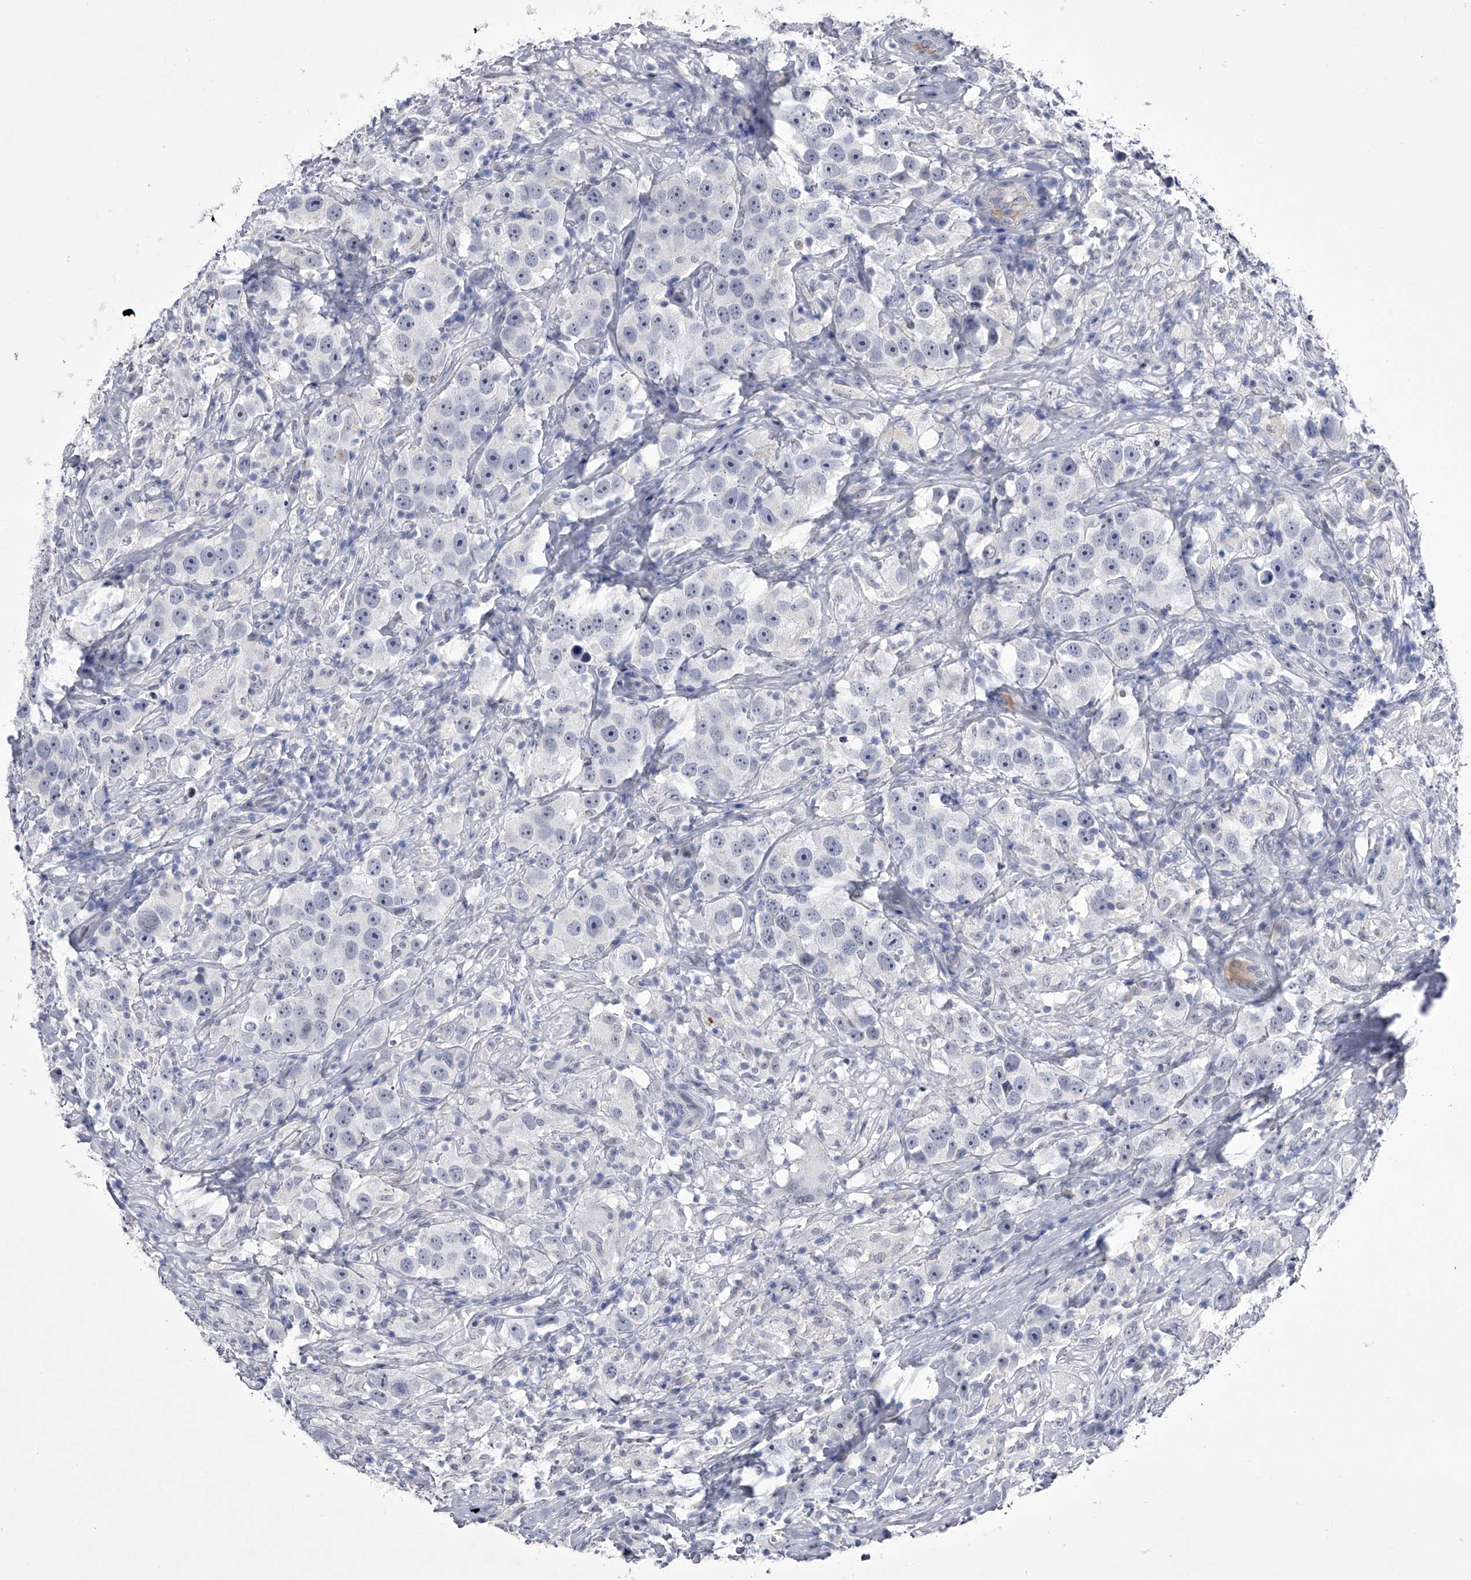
{"staining": {"intensity": "negative", "quantity": "none", "location": "none"}, "tissue": "testis cancer", "cell_type": "Tumor cells", "image_type": "cancer", "snomed": [{"axis": "morphology", "description": "Seminoma, NOS"}, {"axis": "topography", "description": "Testis"}], "caption": "IHC photomicrograph of neoplastic tissue: human testis cancer (seminoma) stained with DAB shows no significant protein expression in tumor cells.", "gene": "CRISP2", "patient": {"sex": "male", "age": 49}}